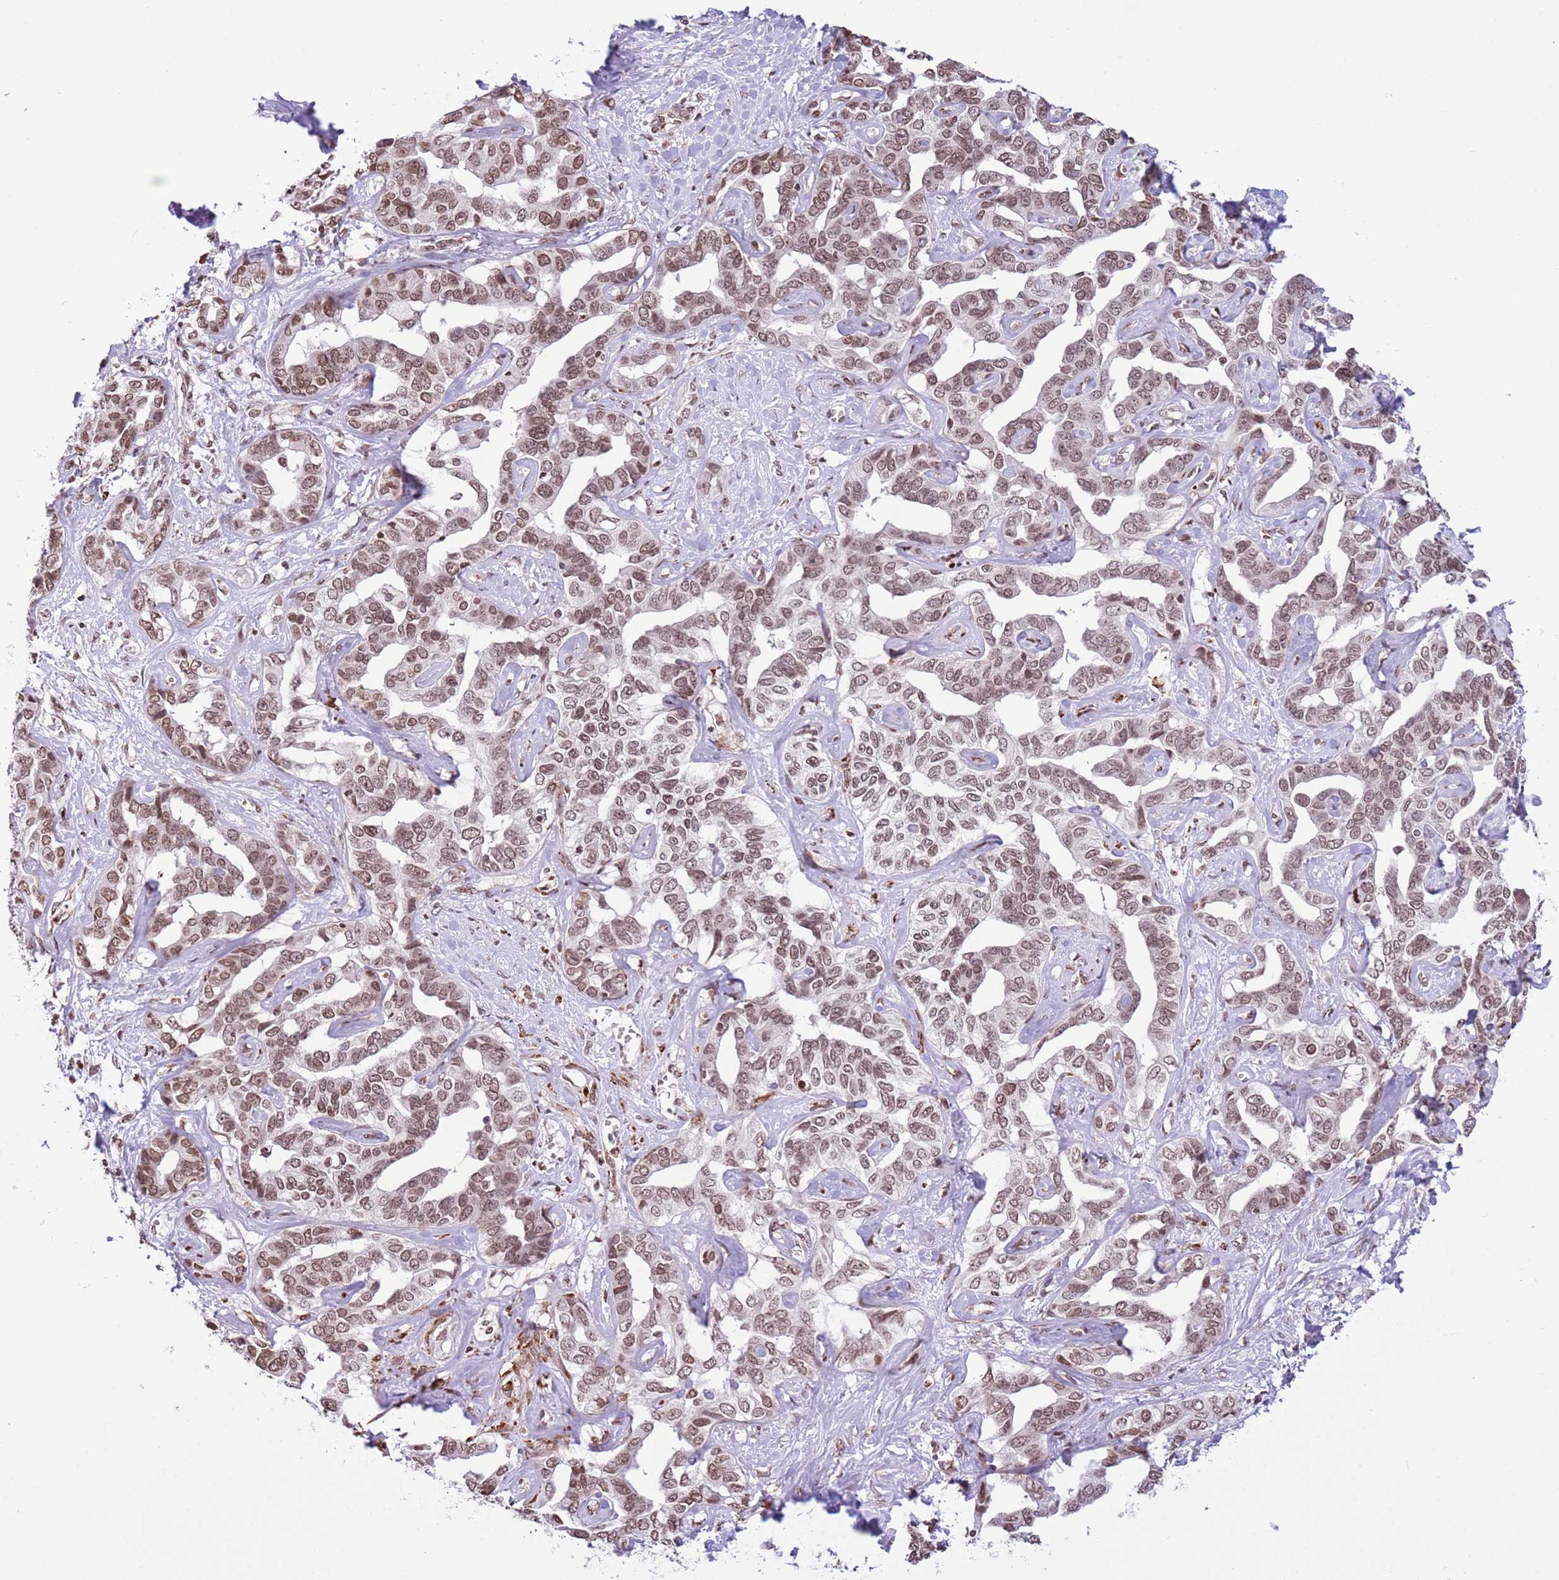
{"staining": {"intensity": "moderate", "quantity": ">75%", "location": "nuclear"}, "tissue": "liver cancer", "cell_type": "Tumor cells", "image_type": "cancer", "snomed": [{"axis": "morphology", "description": "Cholangiocarcinoma"}, {"axis": "topography", "description": "Liver"}], "caption": "Protein staining of liver cholangiocarcinoma tissue reveals moderate nuclear expression in about >75% of tumor cells. The staining was performed using DAB, with brown indicating positive protein expression. Nuclei are stained blue with hematoxylin.", "gene": "NRIP1", "patient": {"sex": "male", "age": 59}}